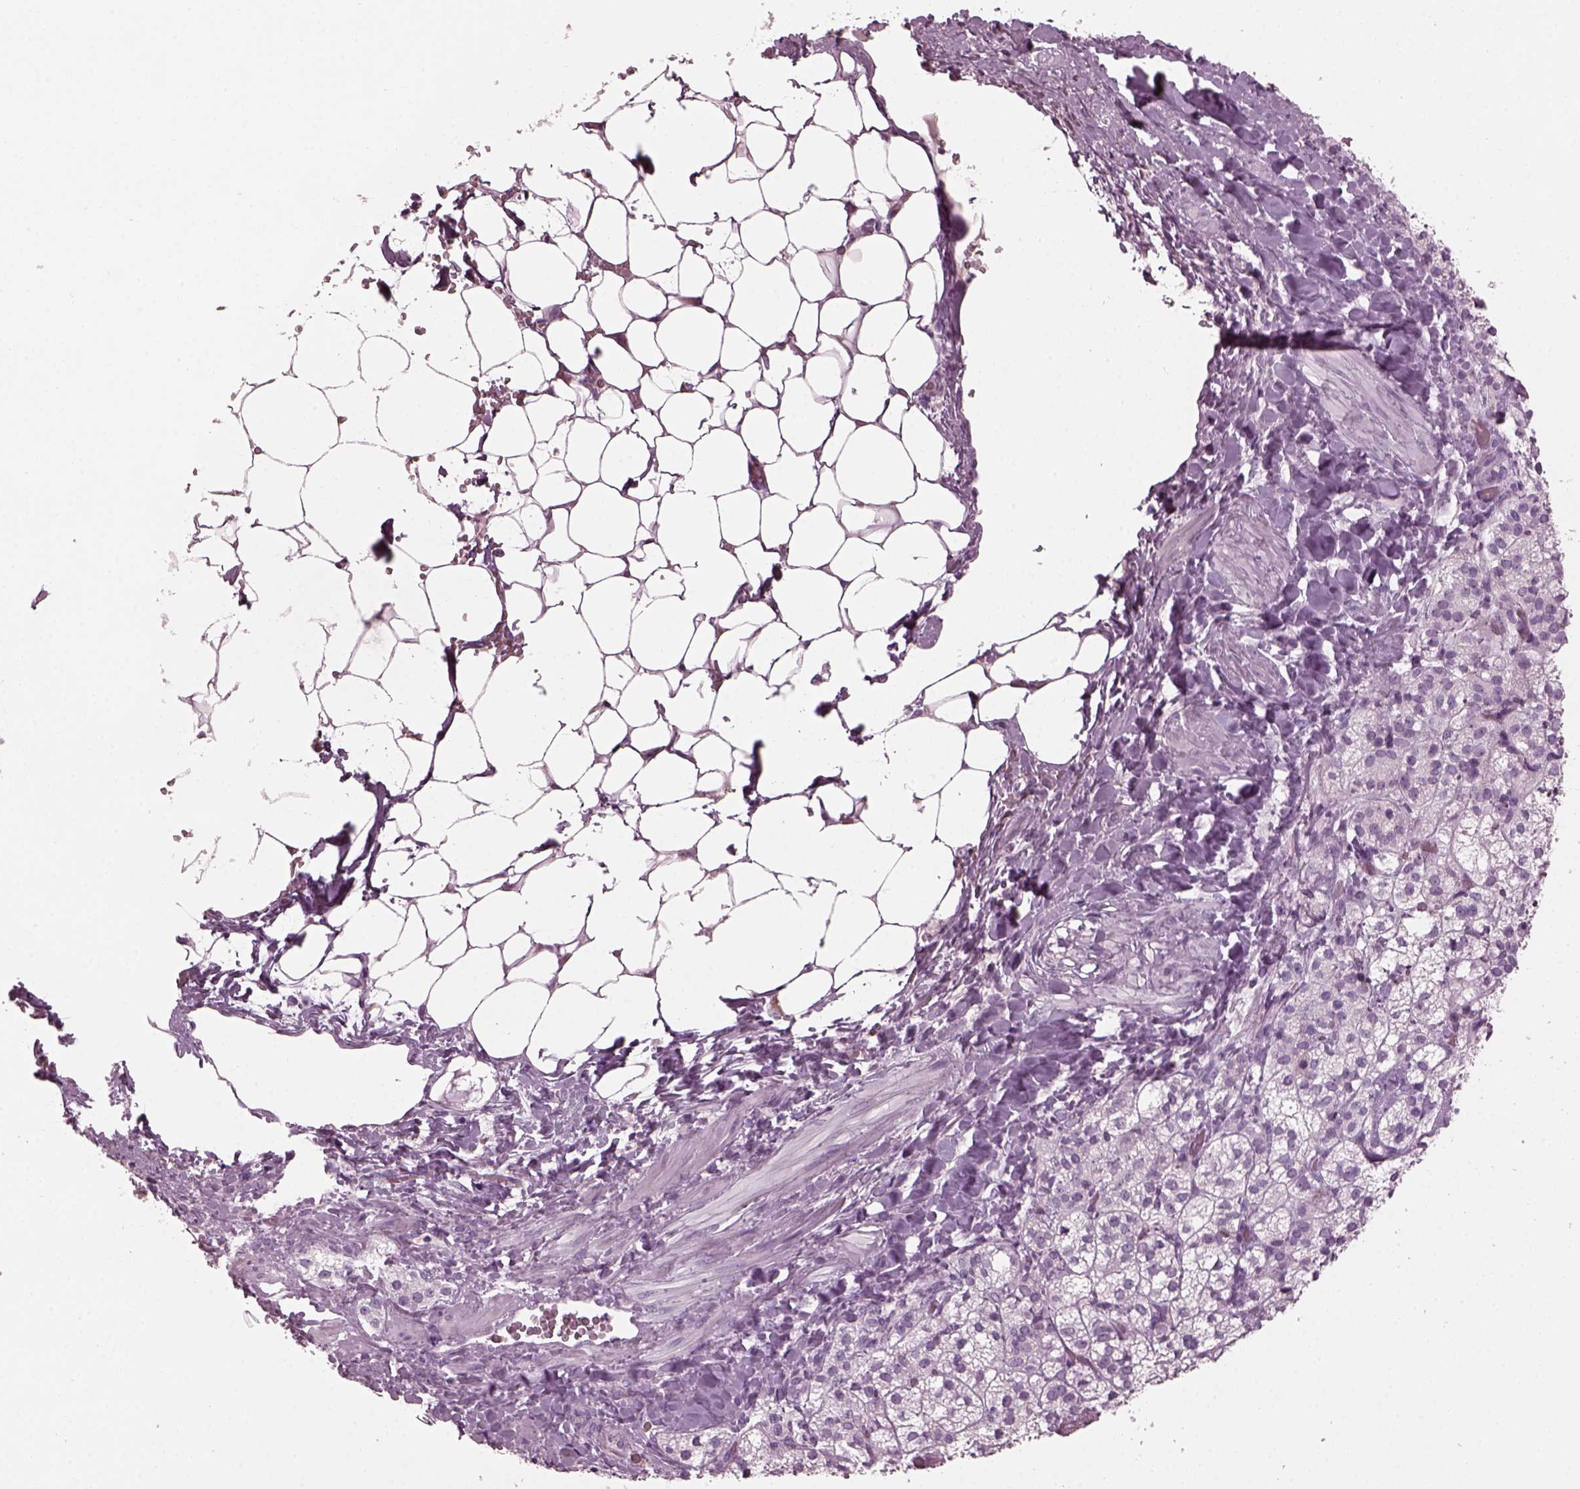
{"staining": {"intensity": "negative", "quantity": "none", "location": "none"}, "tissue": "adrenal gland", "cell_type": "Glandular cells", "image_type": "normal", "snomed": [{"axis": "morphology", "description": "Normal tissue, NOS"}, {"axis": "topography", "description": "Adrenal gland"}], "caption": "A micrograph of human adrenal gland is negative for staining in glandular cells. Nuclei are stained in blue.", "gene": "DPYSL5", "patient": {"sex": "male", "age": 53}}